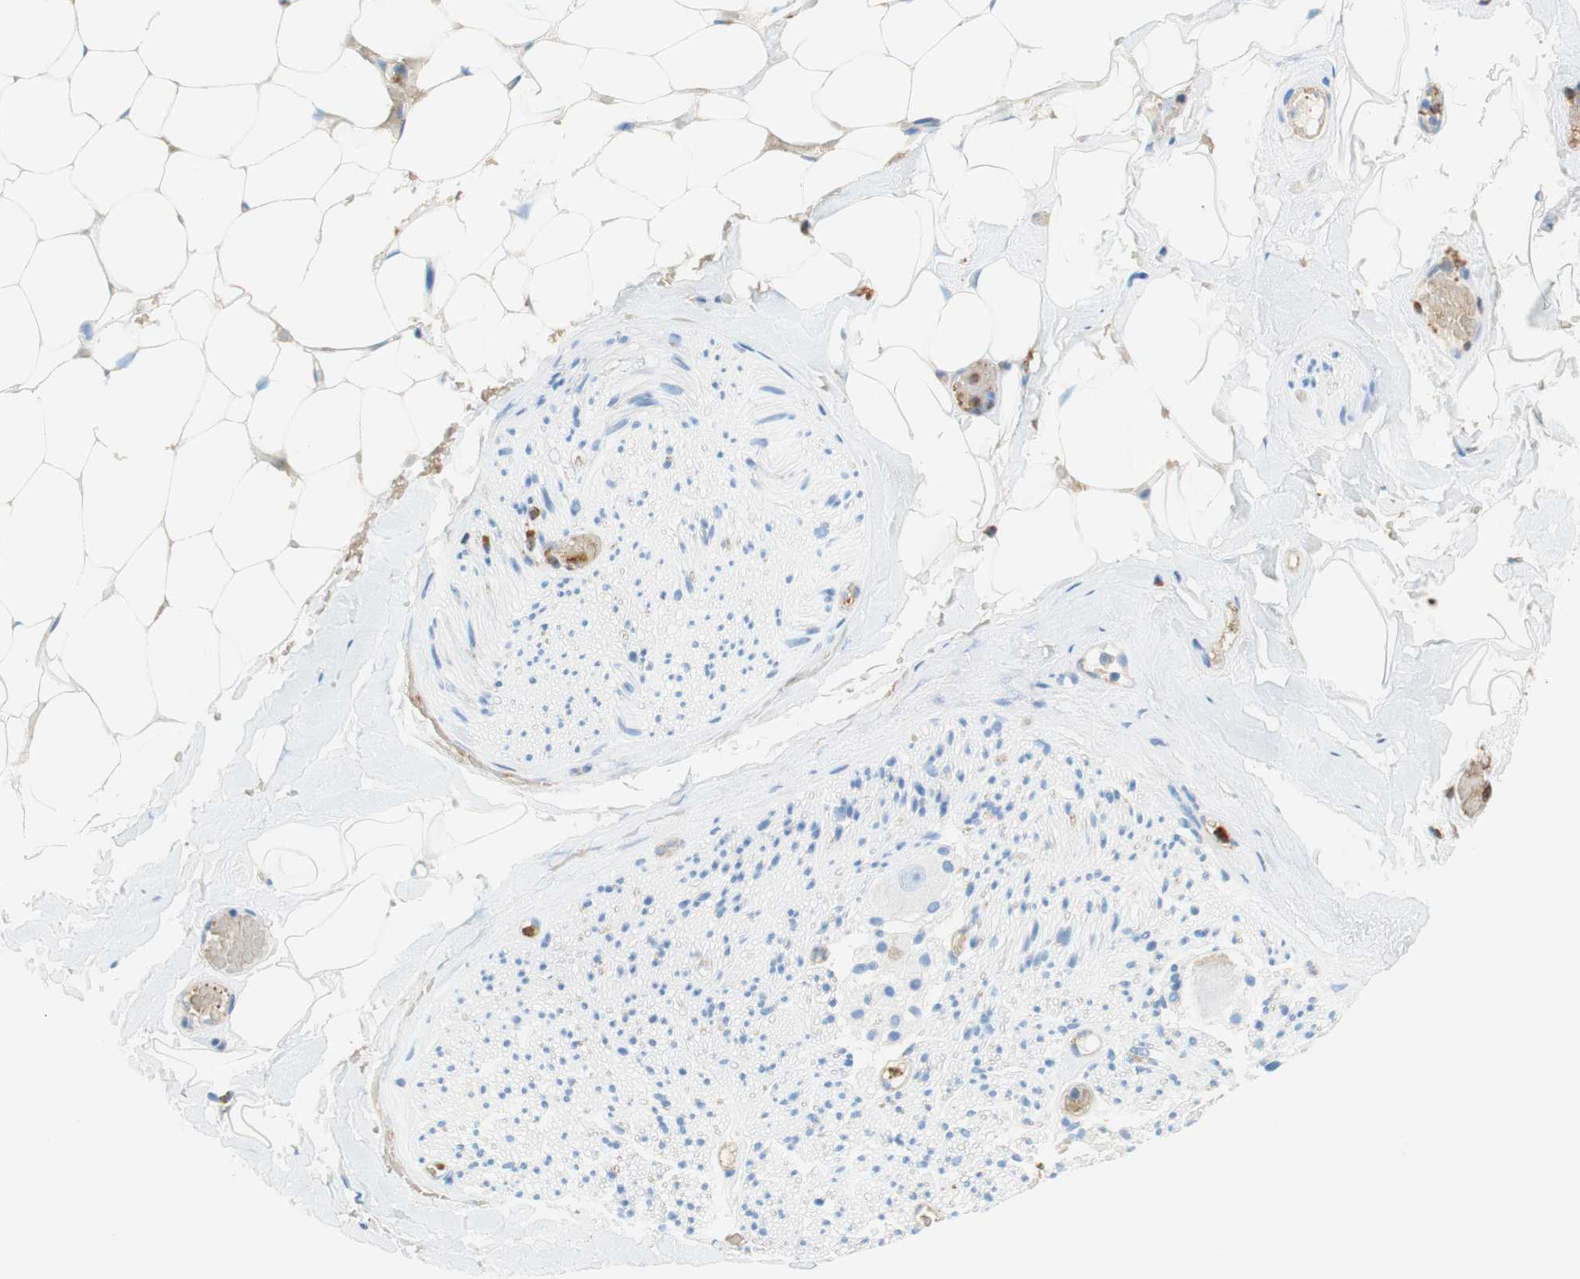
{"staining": {"intensity": "negative", "quantity": "none", "location": "none"}, "tissue": "adipose tissue", "cell_type": "Adipocytes", "image_type": "normal", "snomed": [{"axis": "morphology", "description": "Normal tissue, NOS"}, {"axis": "topography", "description": "Peripheral nerve tissue"}], "caption": "Immunohistochemical staining of unremarkable adipose tissue exhibits no significant staining in adipocytes.", "gene": "STOM", "patient": {"sex": "male", "age": 70}}